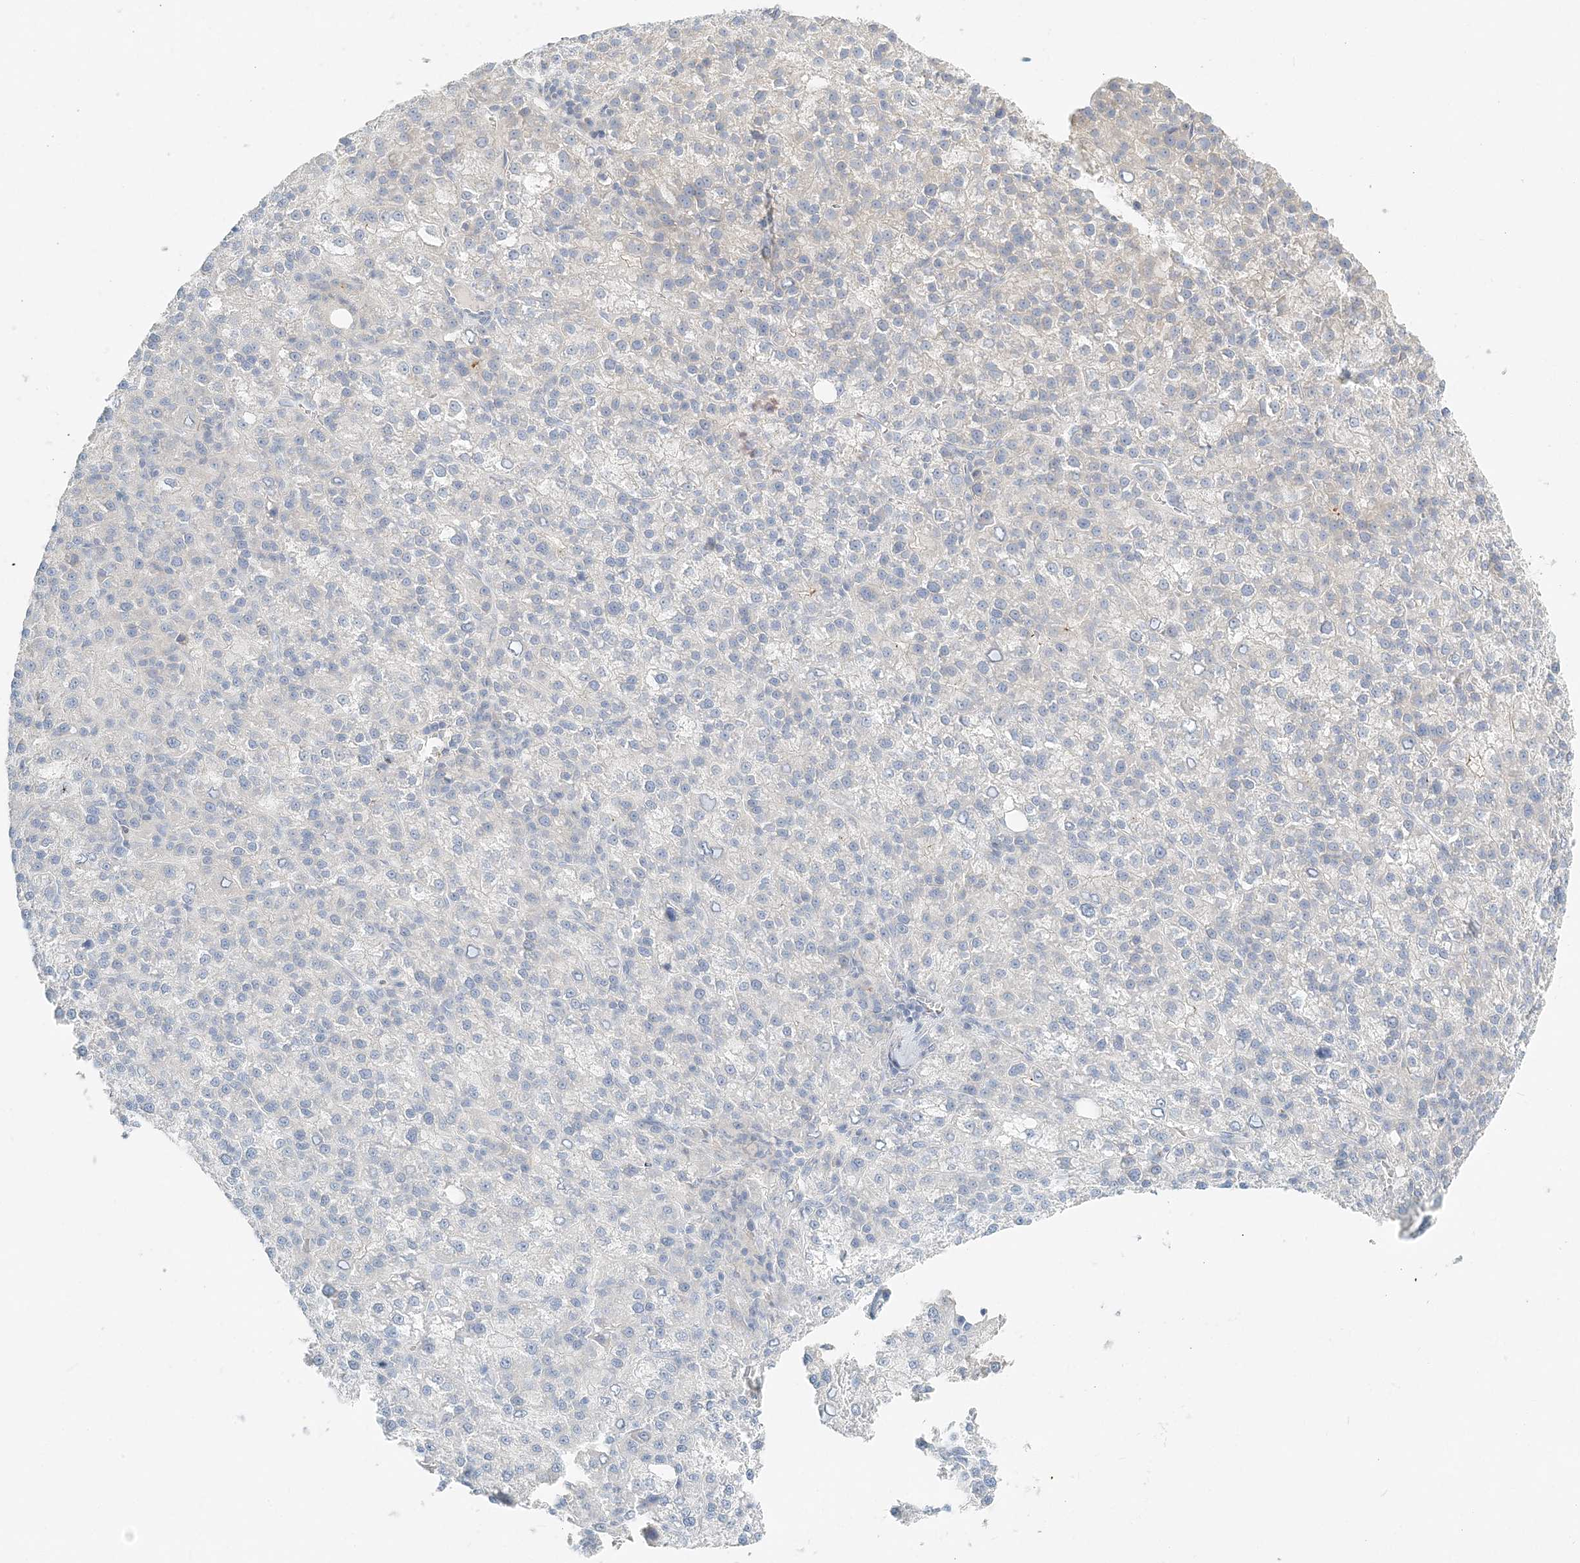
{"staining": {"intensity": "negative", "quantity": "none", "location": "none"}, "tissue": "liver cancer", "cell_type": "Tumor cells", "image_type": "cancer", "snomed": [{"axis": "morphology", "description": "Carcinoma, Hepatocellular, NOS"}, {"axis": "topography", "description": "Liver"}], "caption": "Hepatocellular carcinoma (liver) was stained to show a protein in brown. There is no significant expression in tumor cells.", "gene": "NAA11", "patient": {"sex": "female", "age": 58}}